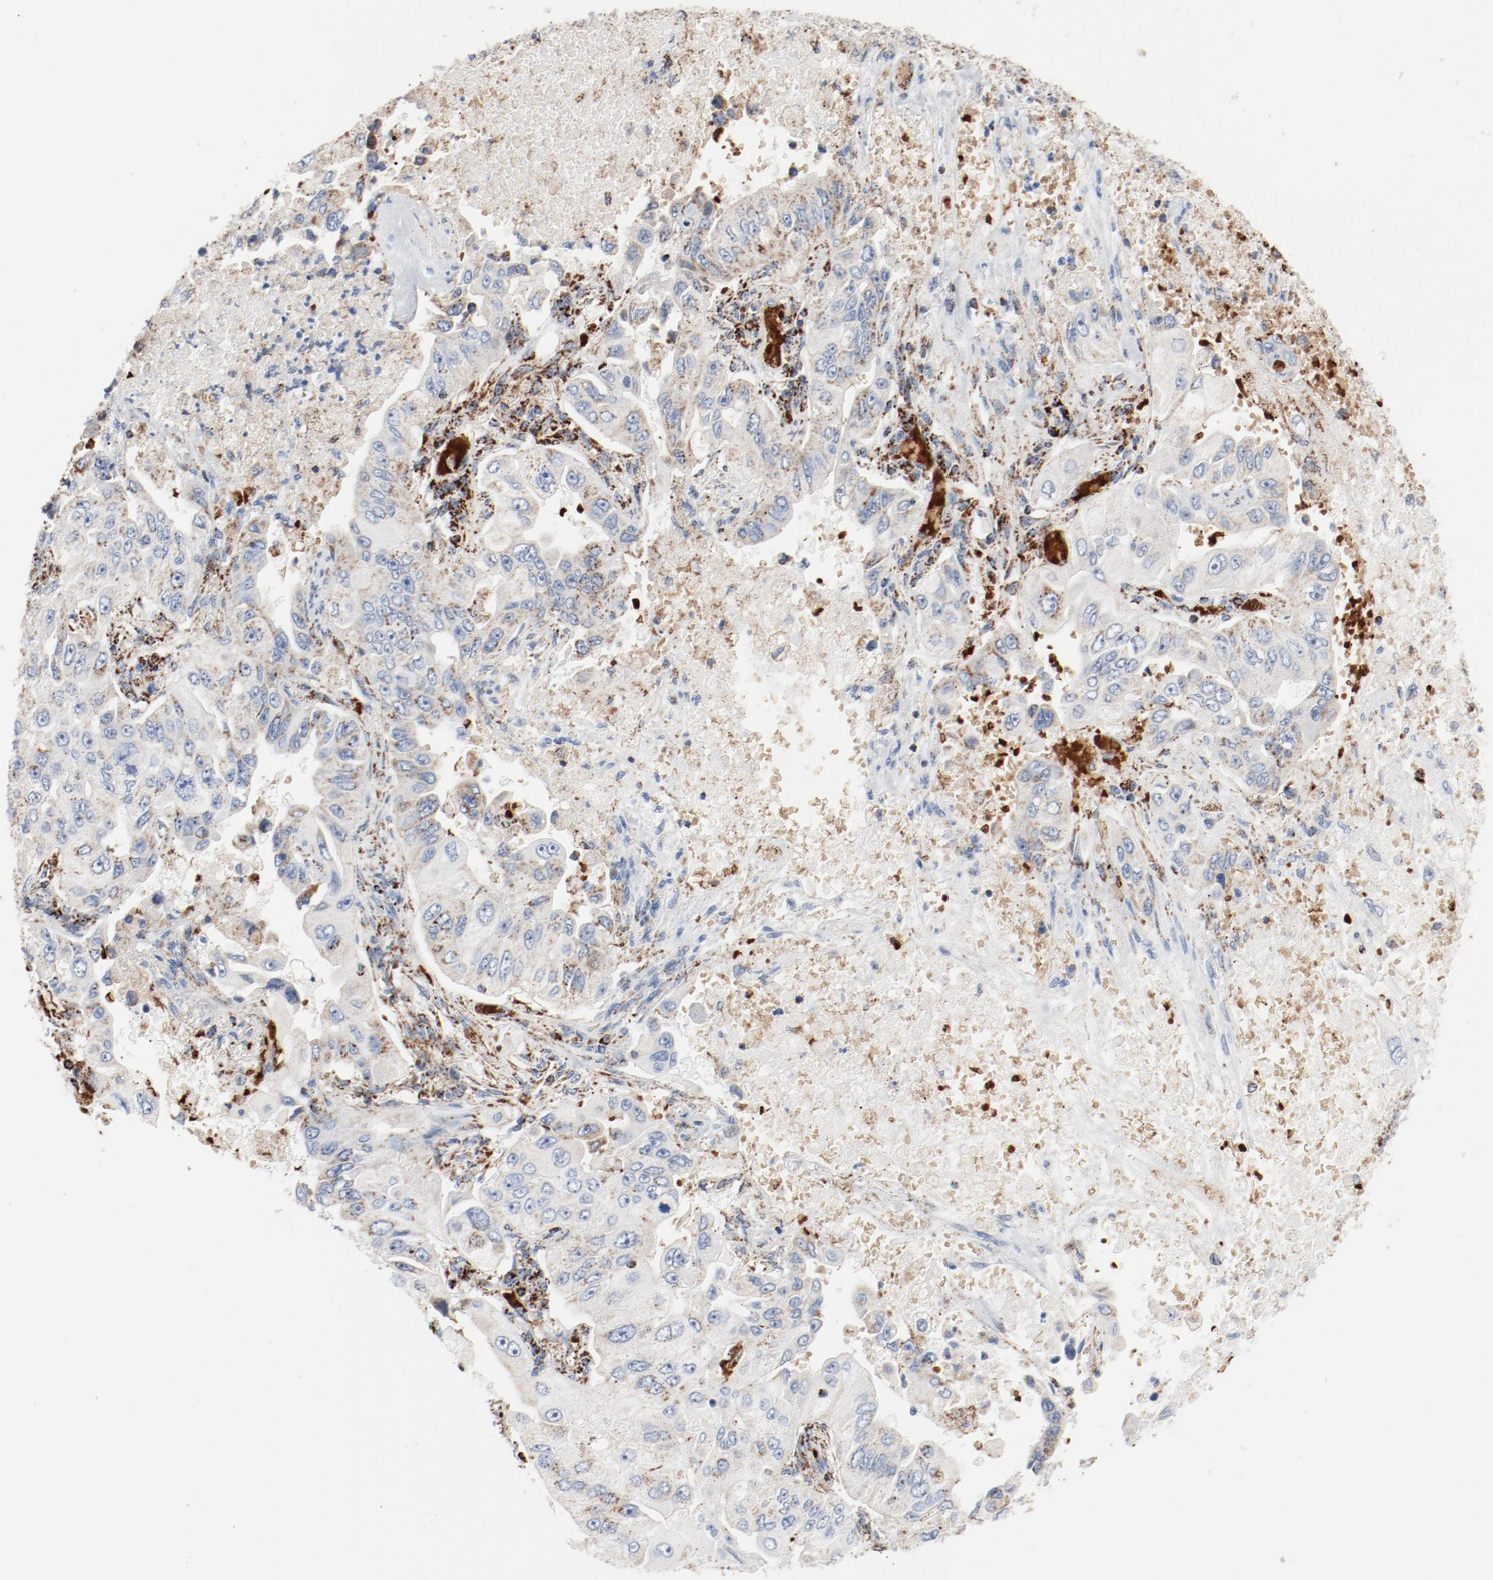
{"staining": {"intensity": "weak", "quantity": "25%-75%", "location": "cytoplasmic/membranous"}, "tissue": "lung cancer", "cell_type": "Tumor cells", "image_type": "cancer", "snomed": [{"axis": "morphology", "description": "Adenocarcinoma, NOS"}, {"axis": "topography", "description": "Lung"}], "caption": "Immunohistochemistry micrograph of neoplastic tissue: lung cancer (adenocarcinoma) stained using immunohistochemistry exhibits low levels of weak protein expression localized specifically in the cytoplasmic/membranous of tumor cells, appearing as a cytoplasmic/membranous brown color.", "gene": "NDUFB8", "patient": {"sex": "male", "age": 84}}